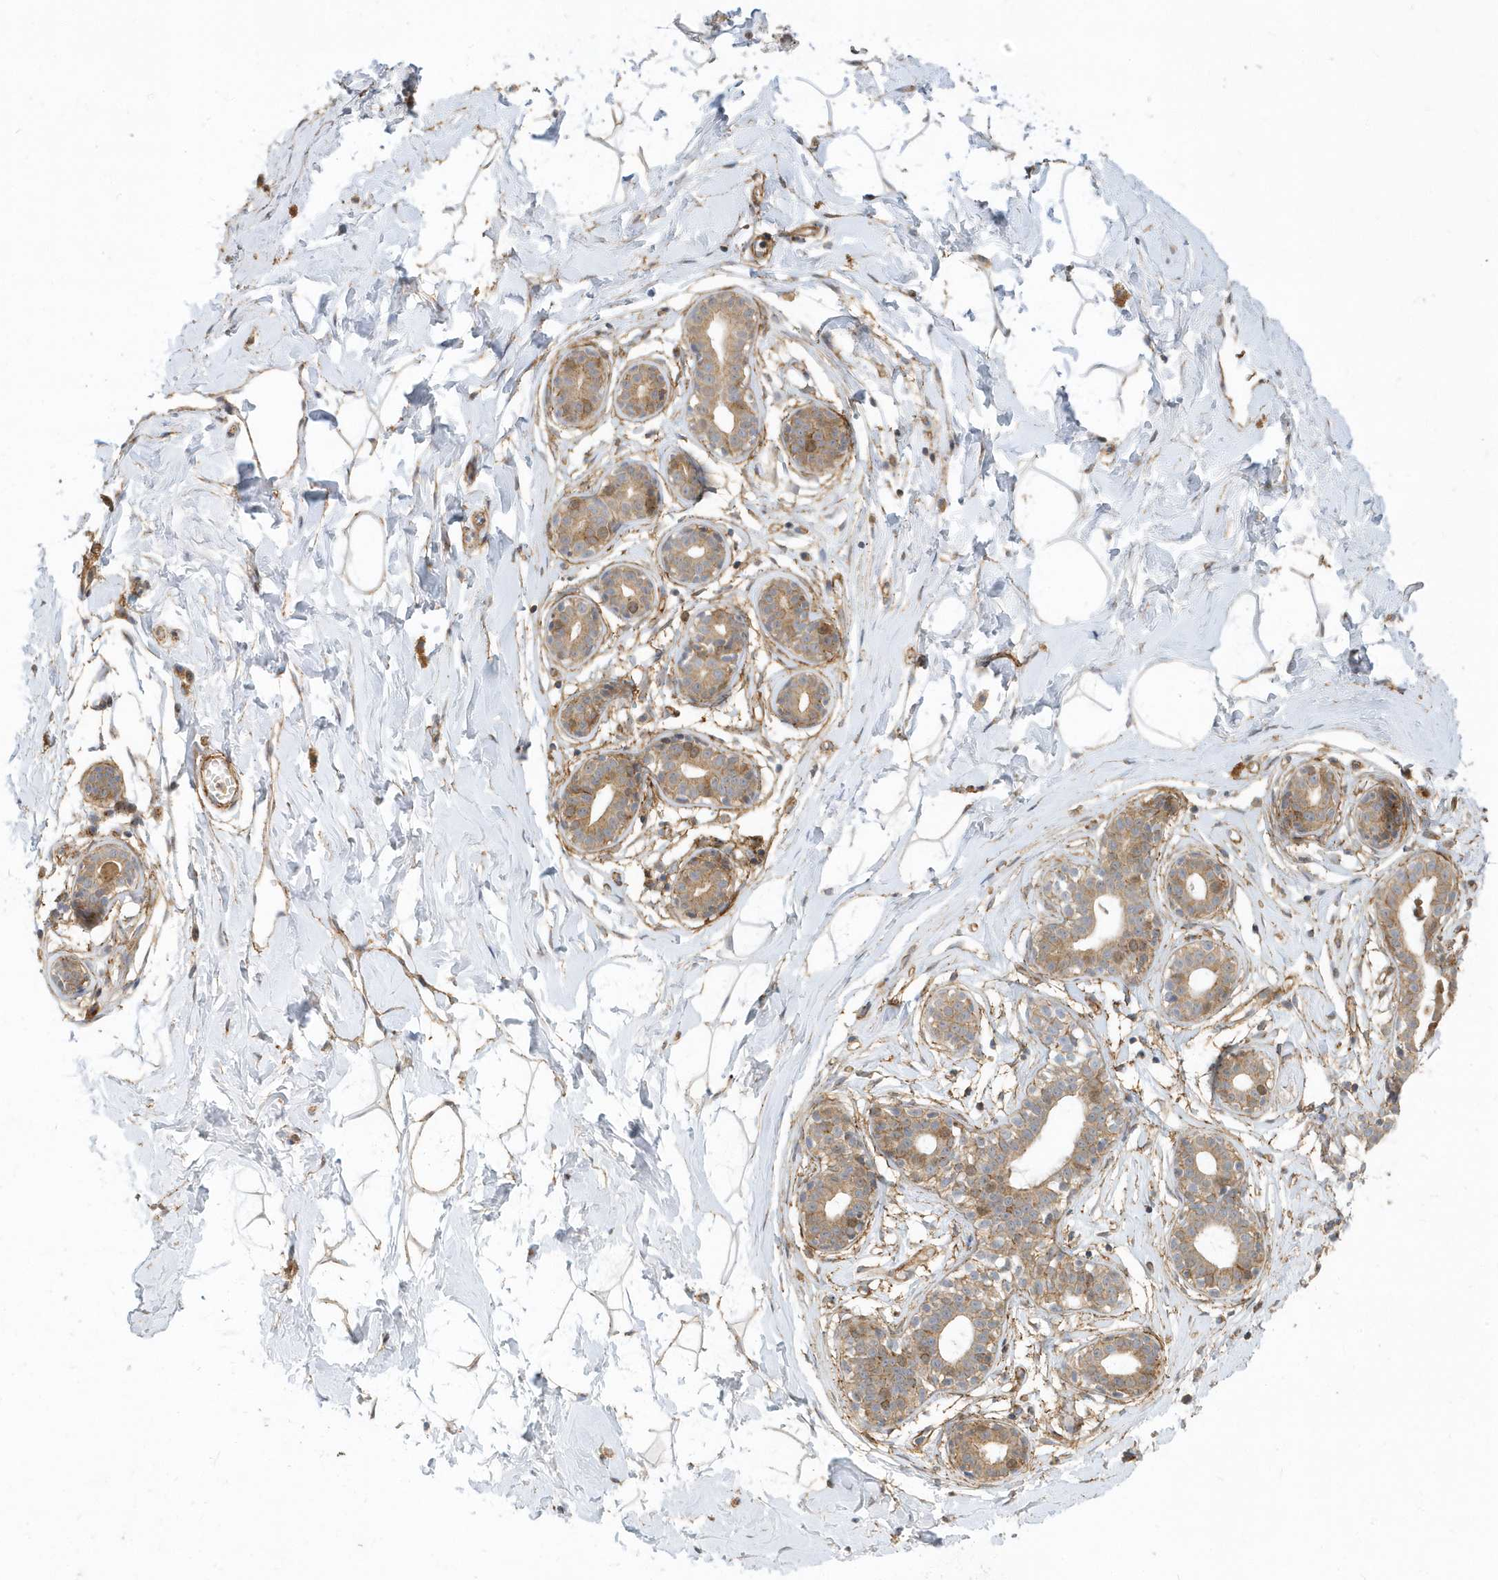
{"staining": {"intensity": "moderate", "quantity": "25%-75%", "location": "cytoplasmic/membranous"}, "tissue": "breast", "cell_type": "Adipocytes", "image_type": "normal", "snomed": [{"axis": "morphology", "description": "Normal tissue, NOS"}, {"axis": "morphology", "description": "Adenoma, NOS"}, {"axis": "topography", "description": "Breast"}], "caption": "A histopathology image of human breast stained for a protein demonstrates moderate cytoplasmic/membranous brown staining in adipocytes.", "gene": "HRH4", "patient": {"sex": "female", "age": 23}}